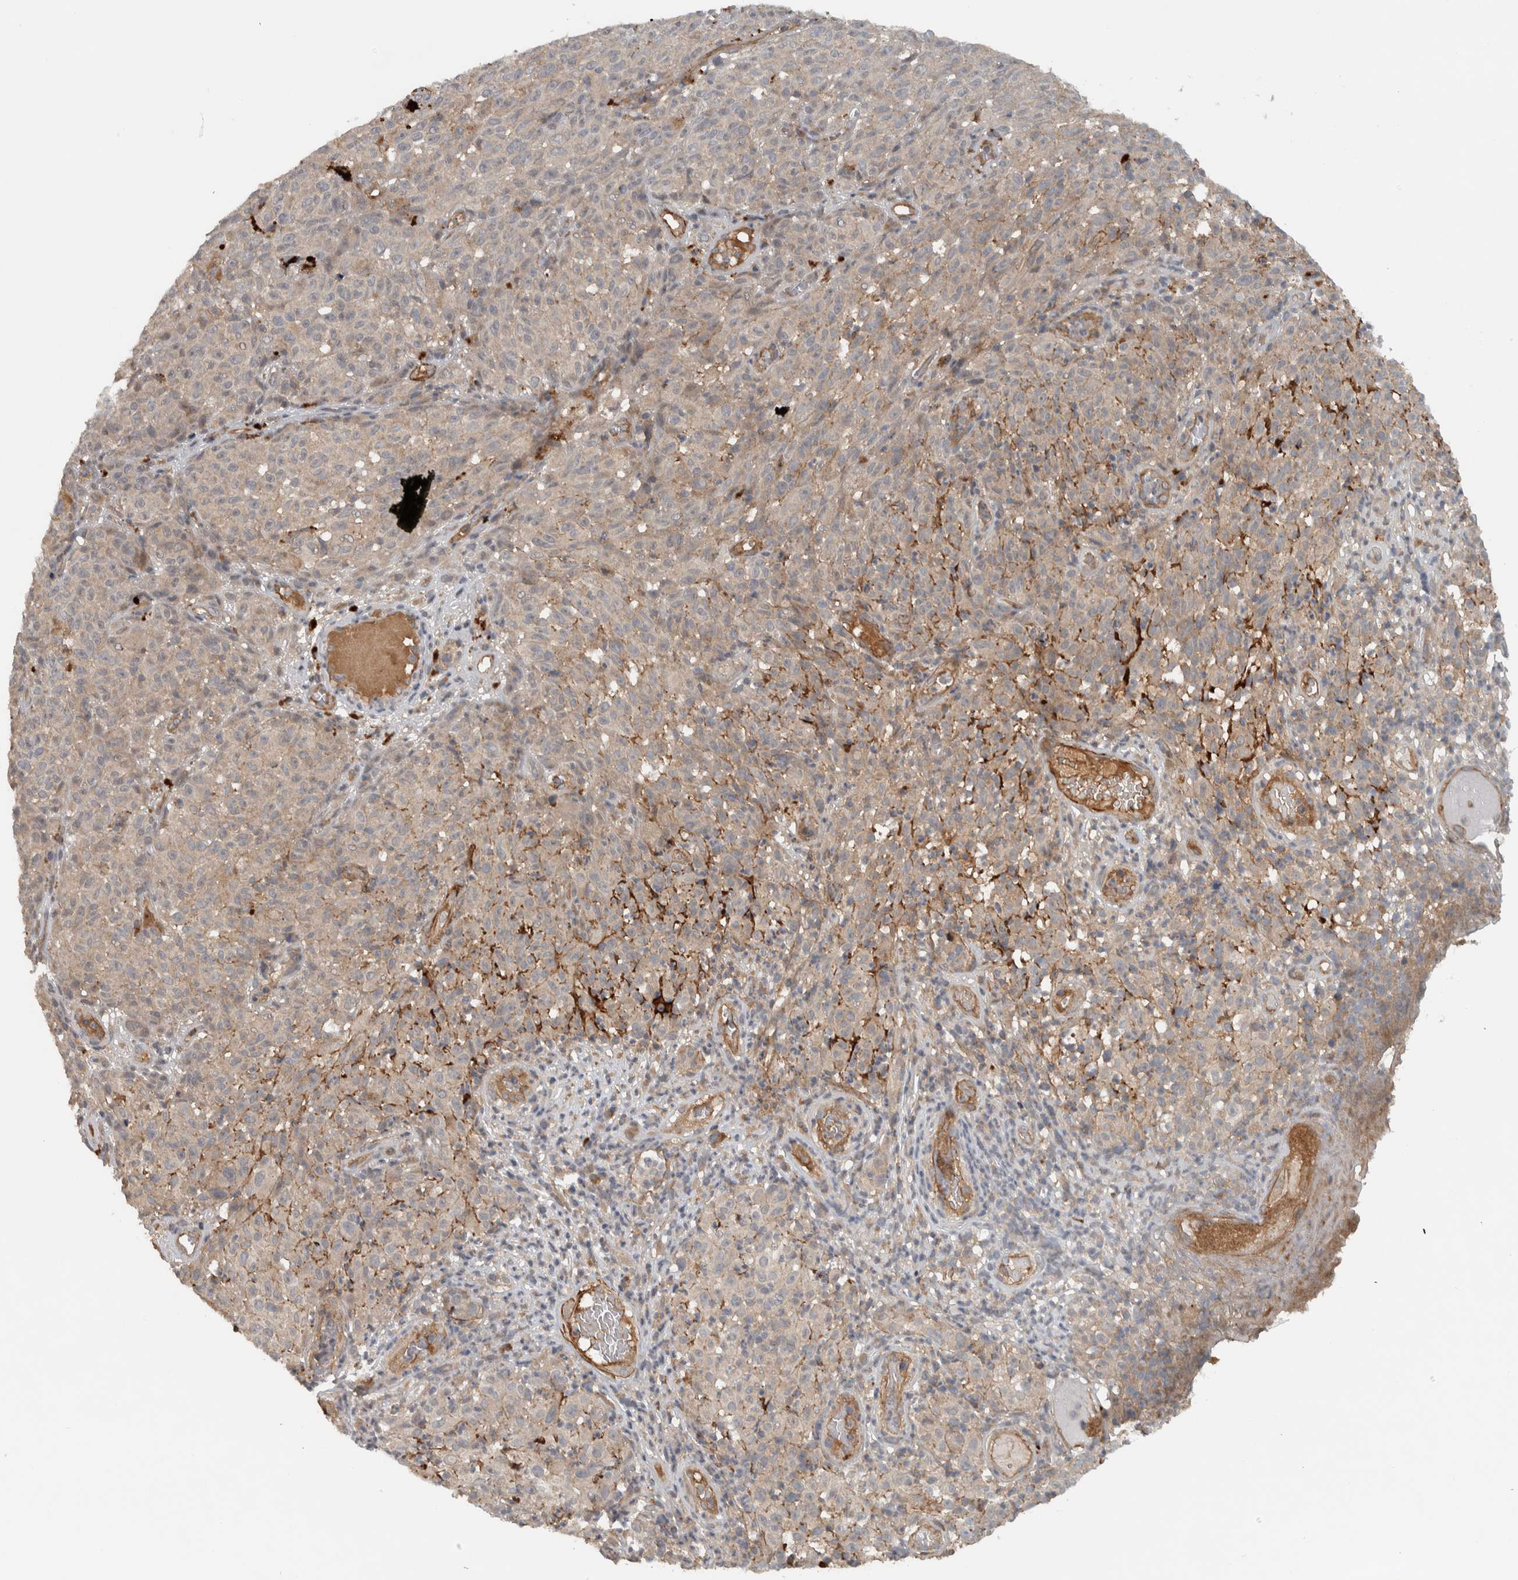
{"staining": {"intensity": "weak", "quantity": "<25%", "location": "cytoplasmic/membranous"}, "tissue": "melanoma", "cell_type": "Tumor cells", "image_type": "cancer", "snomed": [{"axis": "morphology", "description": "Malignant melanoma, NOS"}, {"axis": "topography", "description": "Skin"}], "caption": "Immunohistochemistry (IHC) of human melanoma displays no expression in tumor cells.", "gene": "LBHD1", "patient": {"sex": "female", "age": 82}}